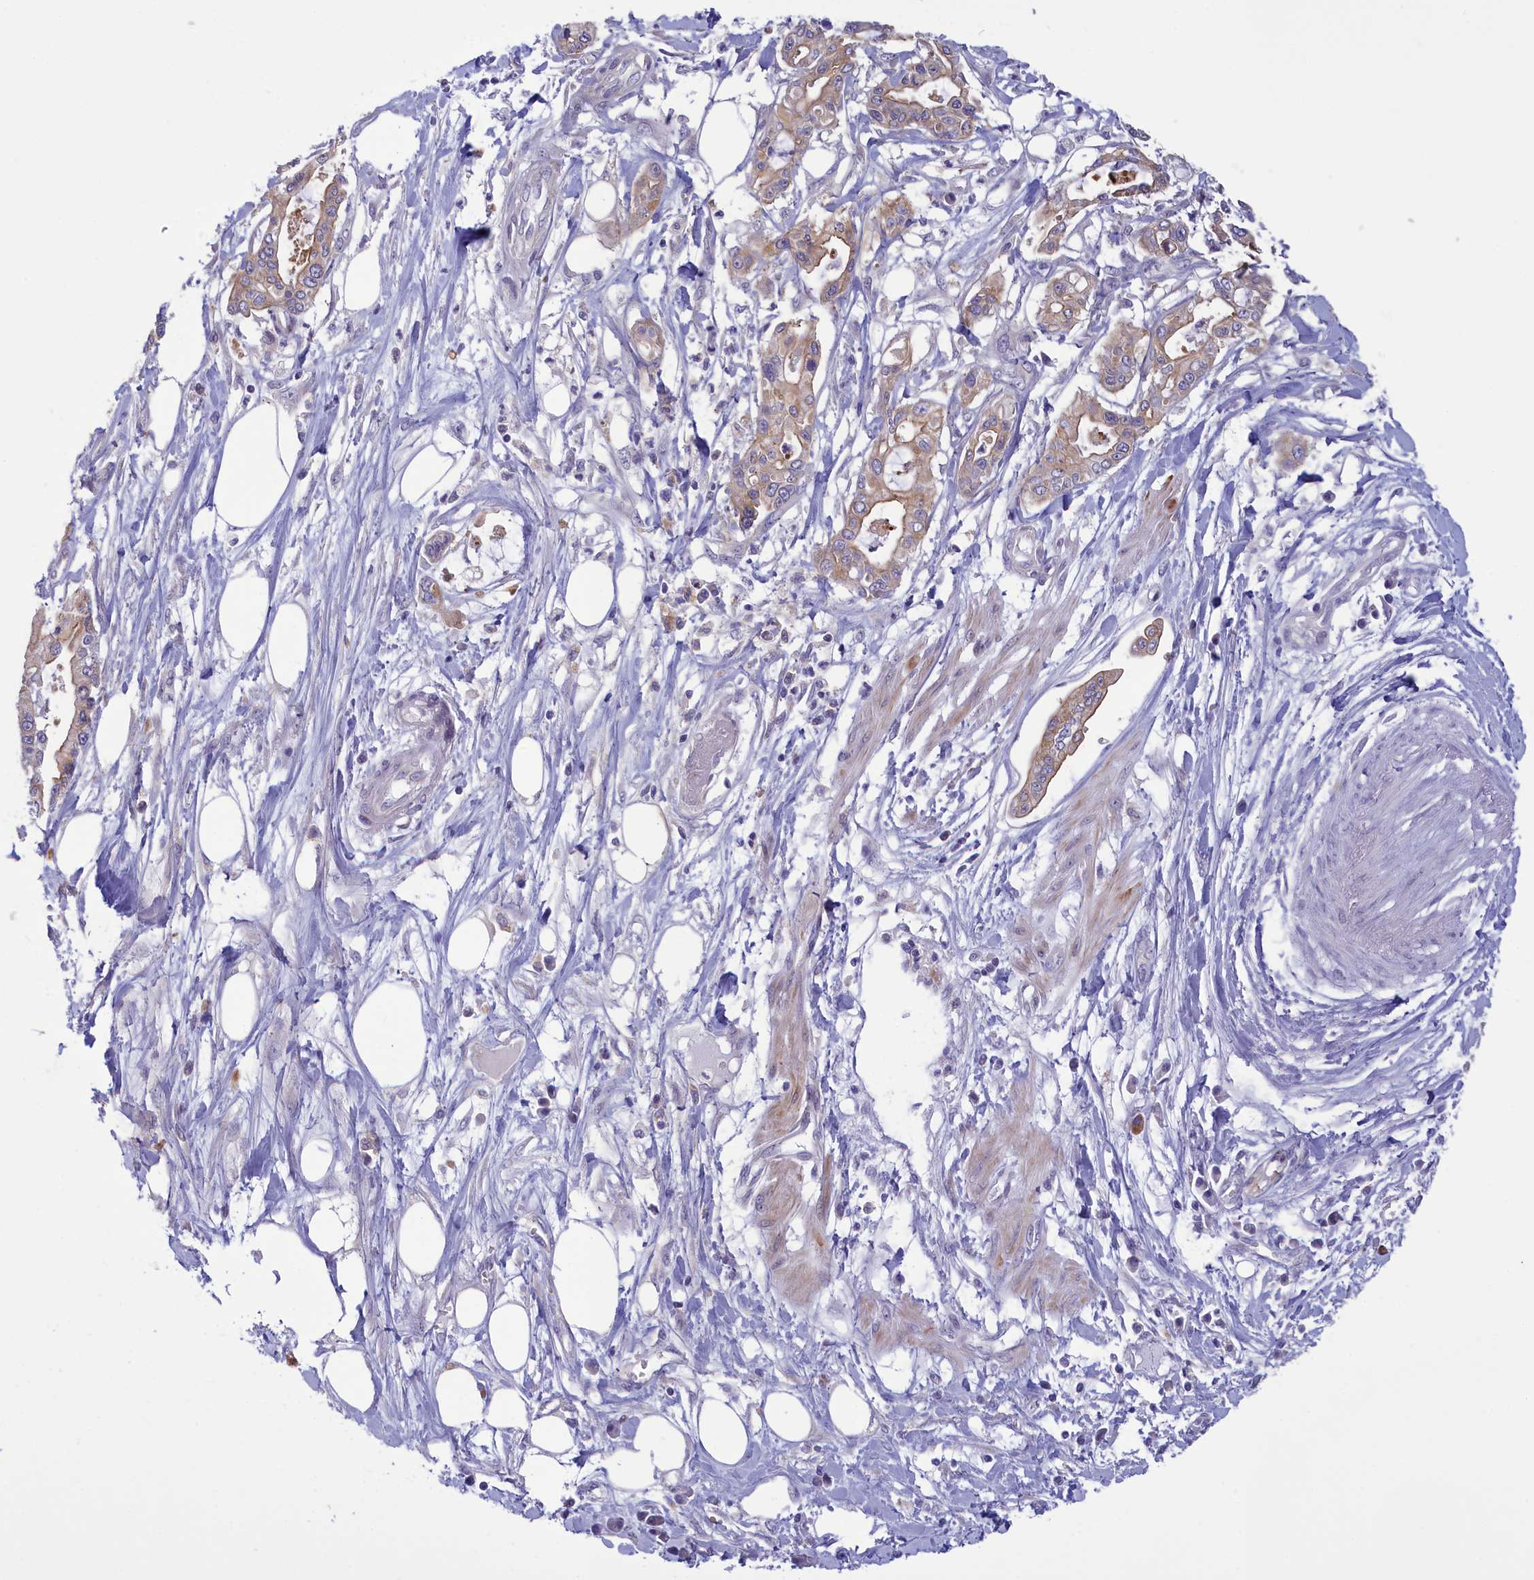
{"staining": {"intensity": "moderate", "quantity": ">75%", "location": "cytoplasmic/membranous"}, "tissue": "pancreatic cancer", "cell_type": "Tumor cells", "image_type": "cancer", "snomed": [{"axis": "morphology", "description": "Adenocarcinoma, NOS"}, {"axis": "topography", "description": "Pancreas"}], "caption": "This photomicrograph reveals immunohistochemistry (IHC) staining of human pancreatic adenocarcinoma, with medium moderate cytoplasmic/membranous staining in about >75% of tumor cells.", "gene": "CORO2A", "patient": {"sex": "male", "age": 68}}